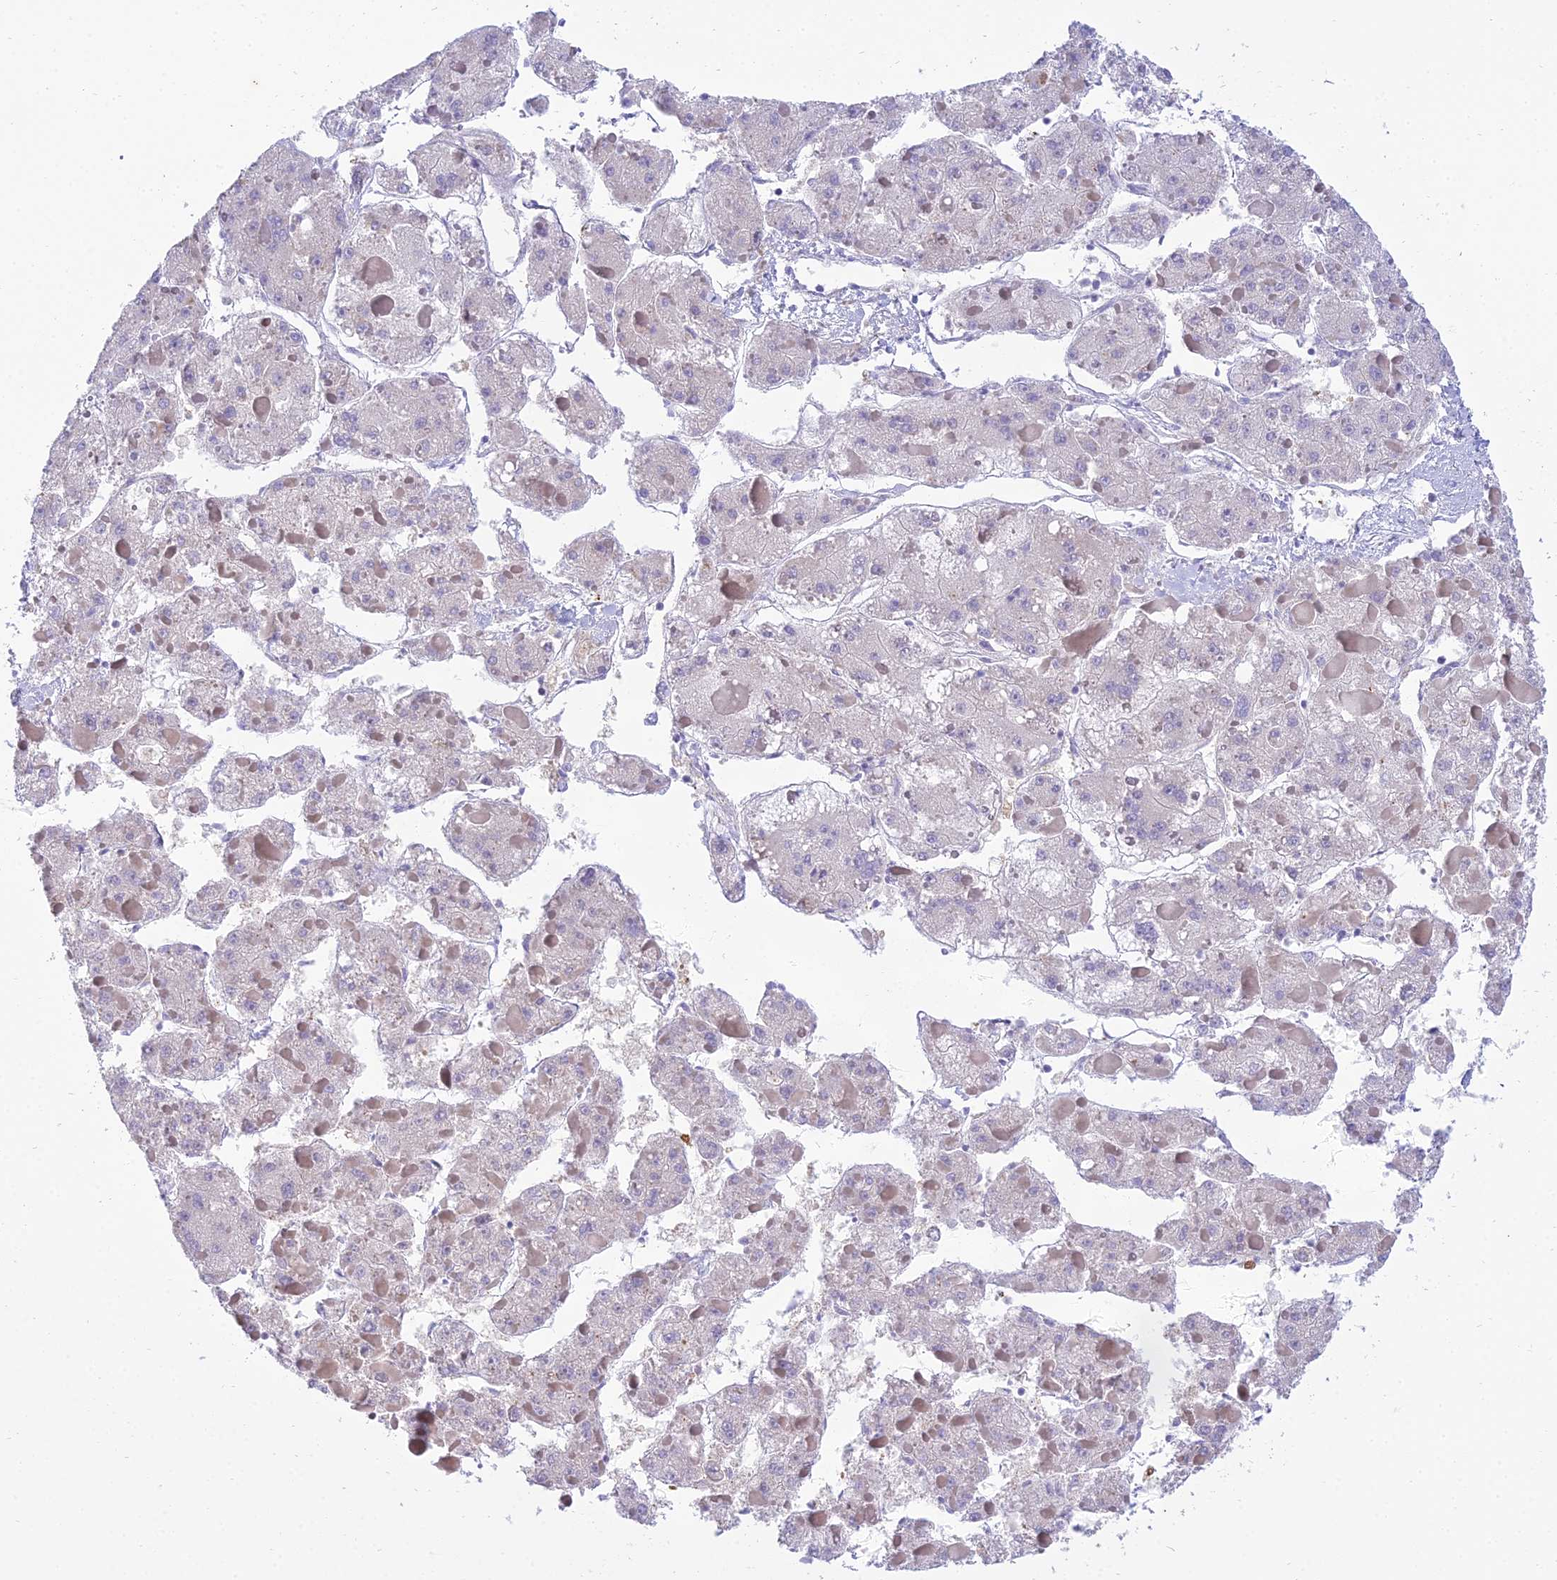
{"staining": {"intensity": "weak", "quantity": "25%-75%", "location": "cytoplasmic/membranous"}, "tissue": "liver cancer", "cell_type": "Tumor cells", "image_type": "cancer", "snomed": [{"axis": "morphology", "description": "Carcinoma, Hepatocellular, NOS"}, {"axis": "topography", "description": "Liver"}], "caption": "High-magnification brightfield microscopy of liver cancer stained with DAB (3,3'-diaminobenzidine) (brown) and counterstained with hematoxylin (blue). tumor cells exhibit weak cytoplasmic/membranous positivity is seen in approximately25%-75% of cells. Nuclei are stained in blue.", "gene": "UBE2G1", "patient": {"sex": "female", "age": 73}}